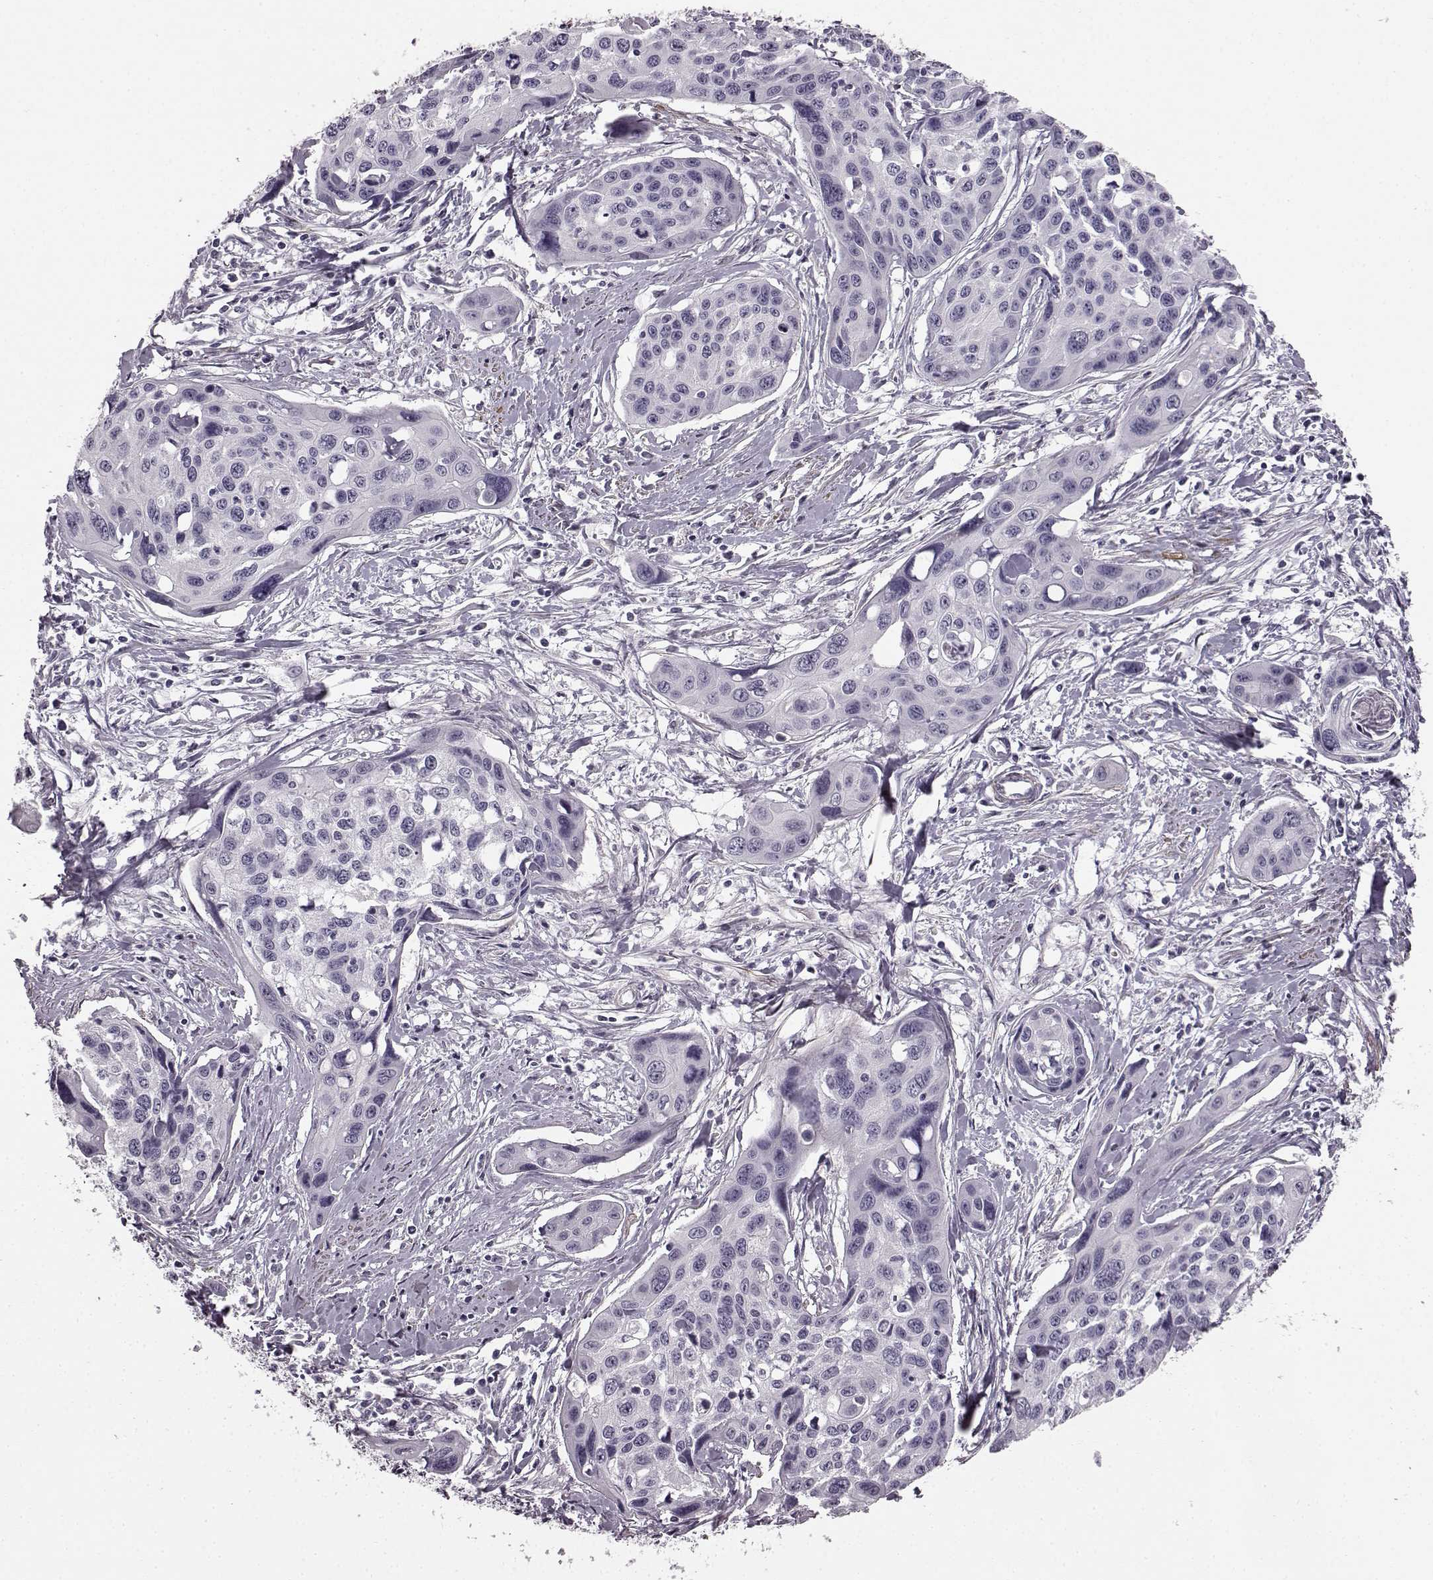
{"staining": {"intensity": "negative", "quantity": "none", "location": "none"}, "tissue": "cervical cancer", "cell_type": "Tumor cells", "image_type": "cancer", "snomed": [{"axis": "morphology", "description": "Squamous cell carcinoma, NOS"}, {"axis": "topography", "description": "Cervix"}], "caption": "Photomicrograph shows no significant protein expression in tumor cells of cervical squamous cell carcinoma.", "gene": "SLCO3A1", "patient": {"sex": "female", "age": 31}}